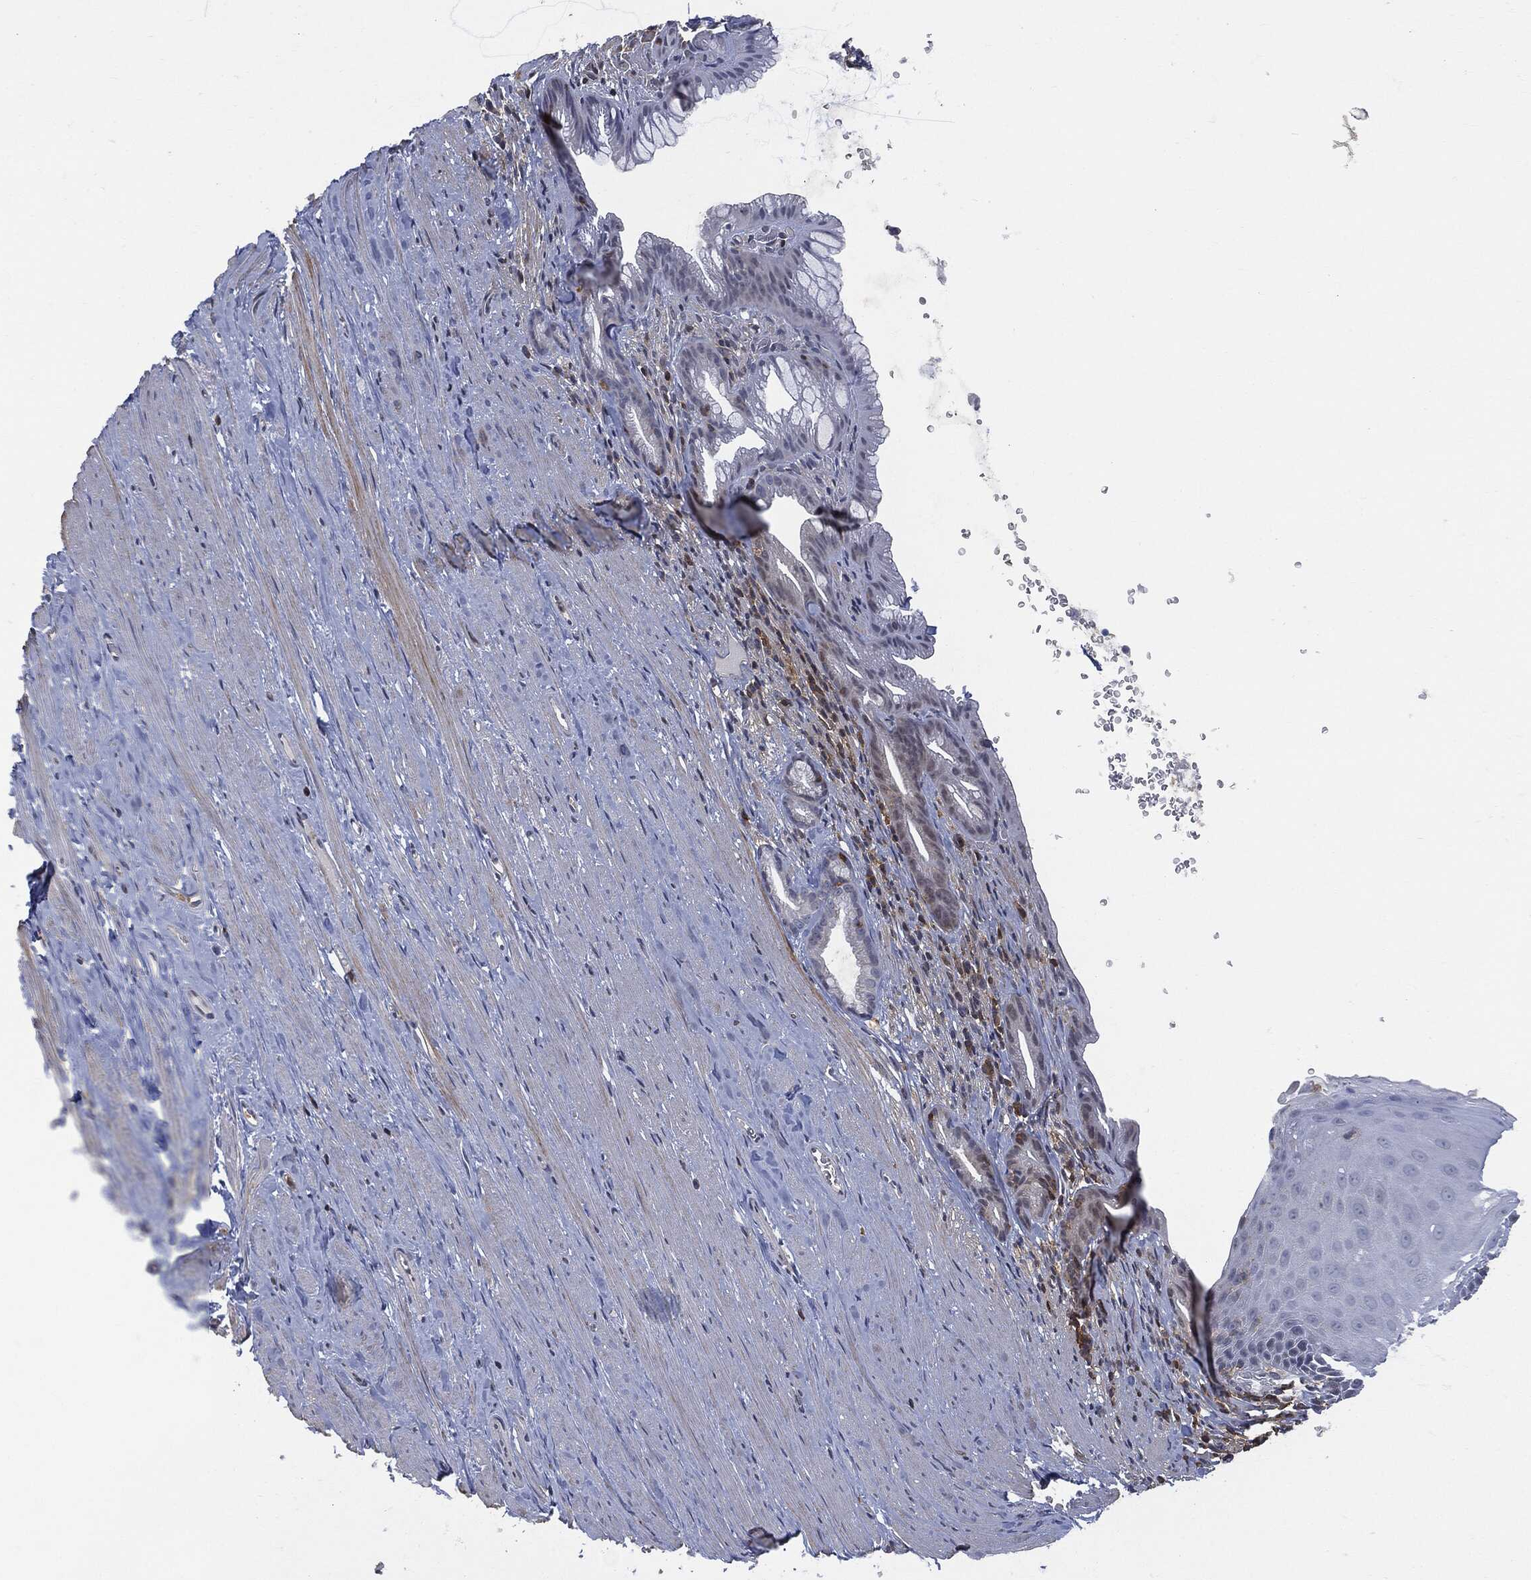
{"staining": {"intensity": "negative", "quantity": "none", "location": "none"}, "tissue": "esophagus", "cell_type": "Squamous epithelial cells", "image_type": "normal", "snomed": [{"axis": "morphology", "description": "Normal tissue, NOS"}, {"axis": "topography", "description": "Esophagus"}], "caption": "Immunohistochemical staining of normal esophagus exhibits no significant positivity in squamous epithelial cells.", "gene": "PSMB10", "patient": {"sex": "male", "age": 64}}